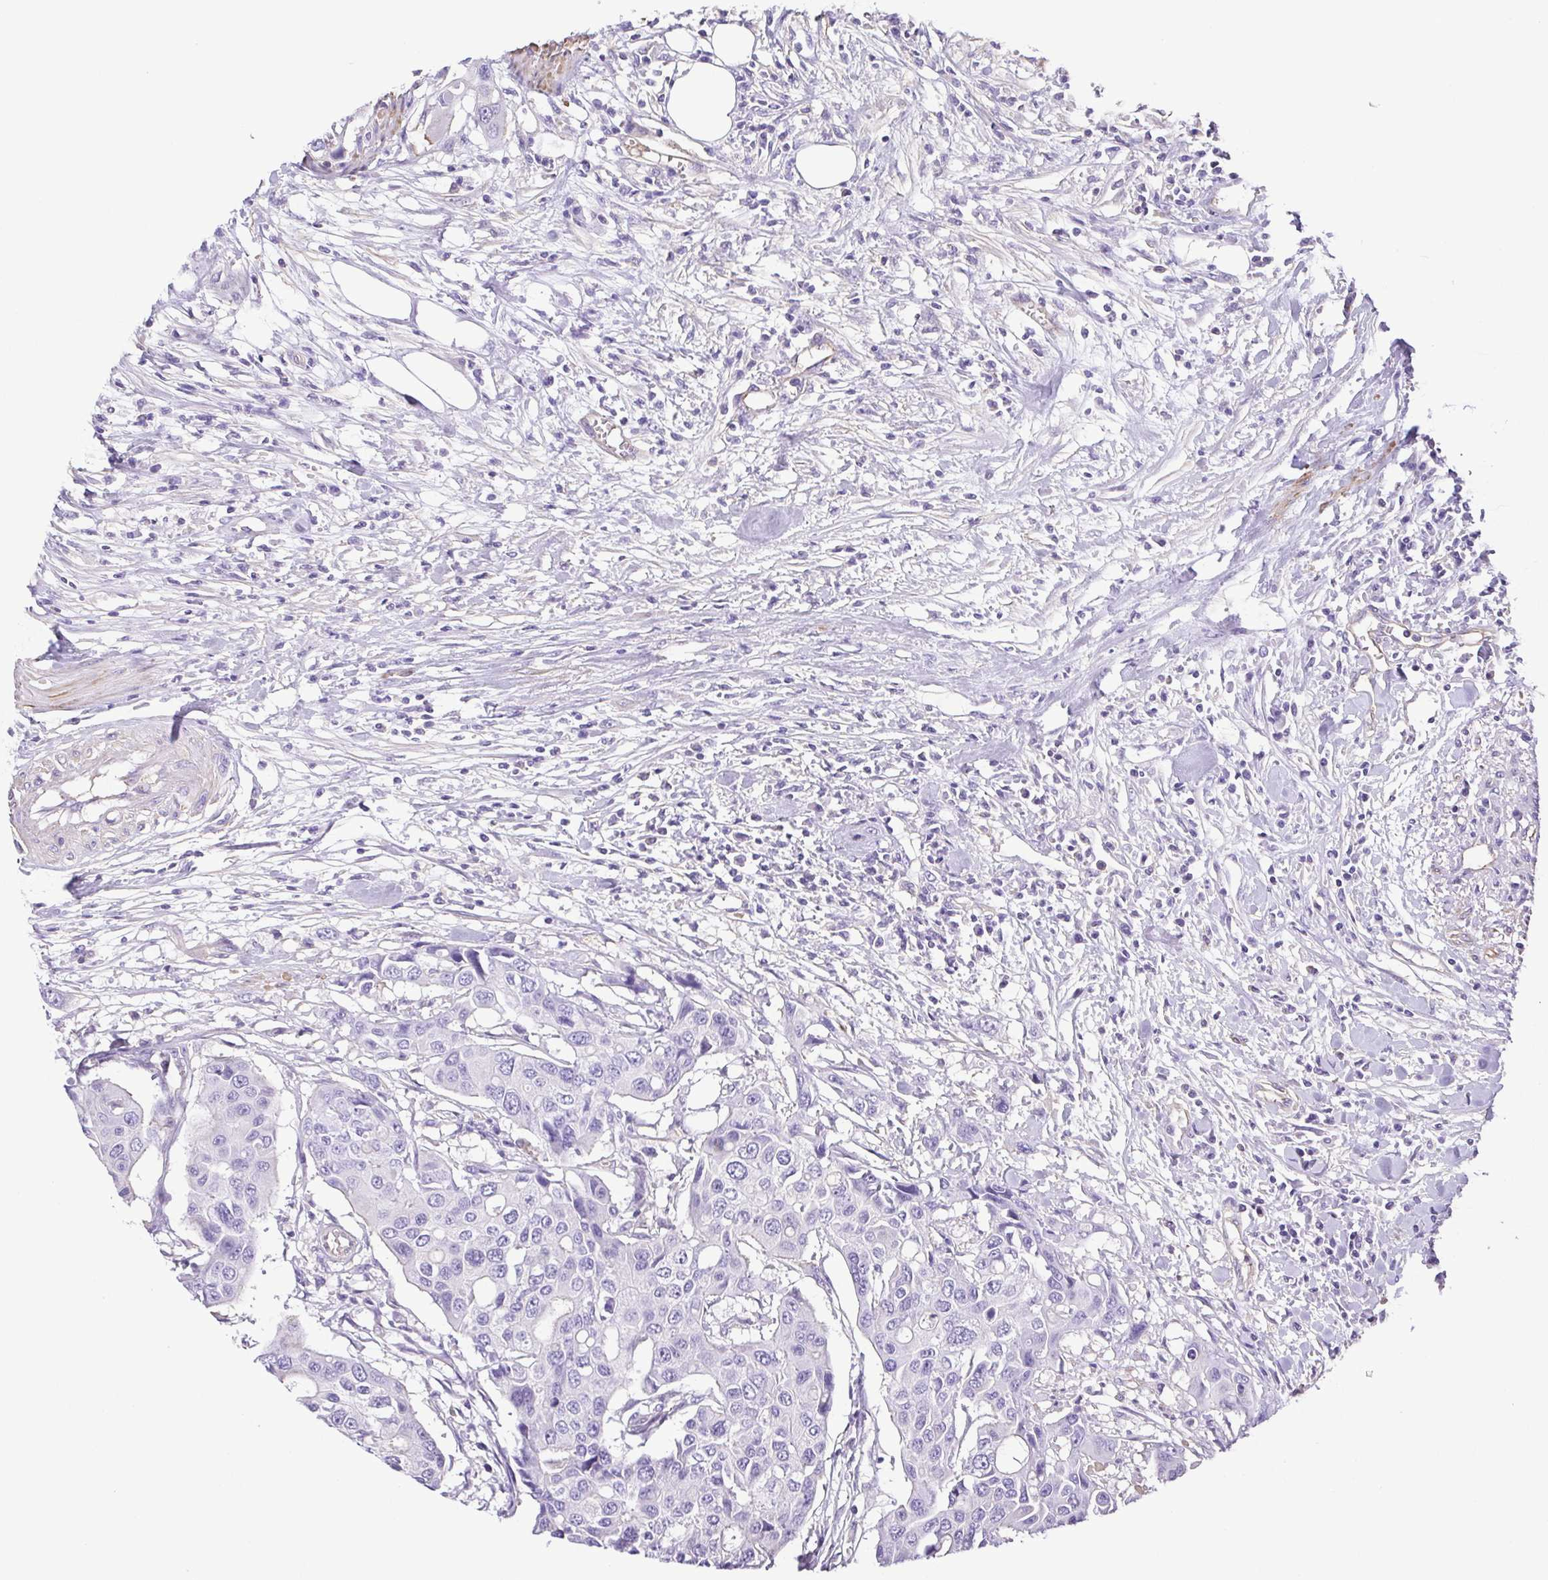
{"staining": {"intensity": "negative", "quantity": "none", "location": "none"}, "tissue": "colorectal cancer", "cell_type": "Tumor cells", "image_type": "cancer", "snomed": [{"axis": "morphology", "description": "Adenocarcinoma, NOS"}, {"axis": "topography", "description": "Colon"}], "caption": "An immunohistochemistry histopathology image of colorectal adenocarcinoma is shown. There is no staining in tumor cells of colorectal adenocarcinoma.", "gene": "MYL6", "patient": {"sex": "male", "age": 77}}